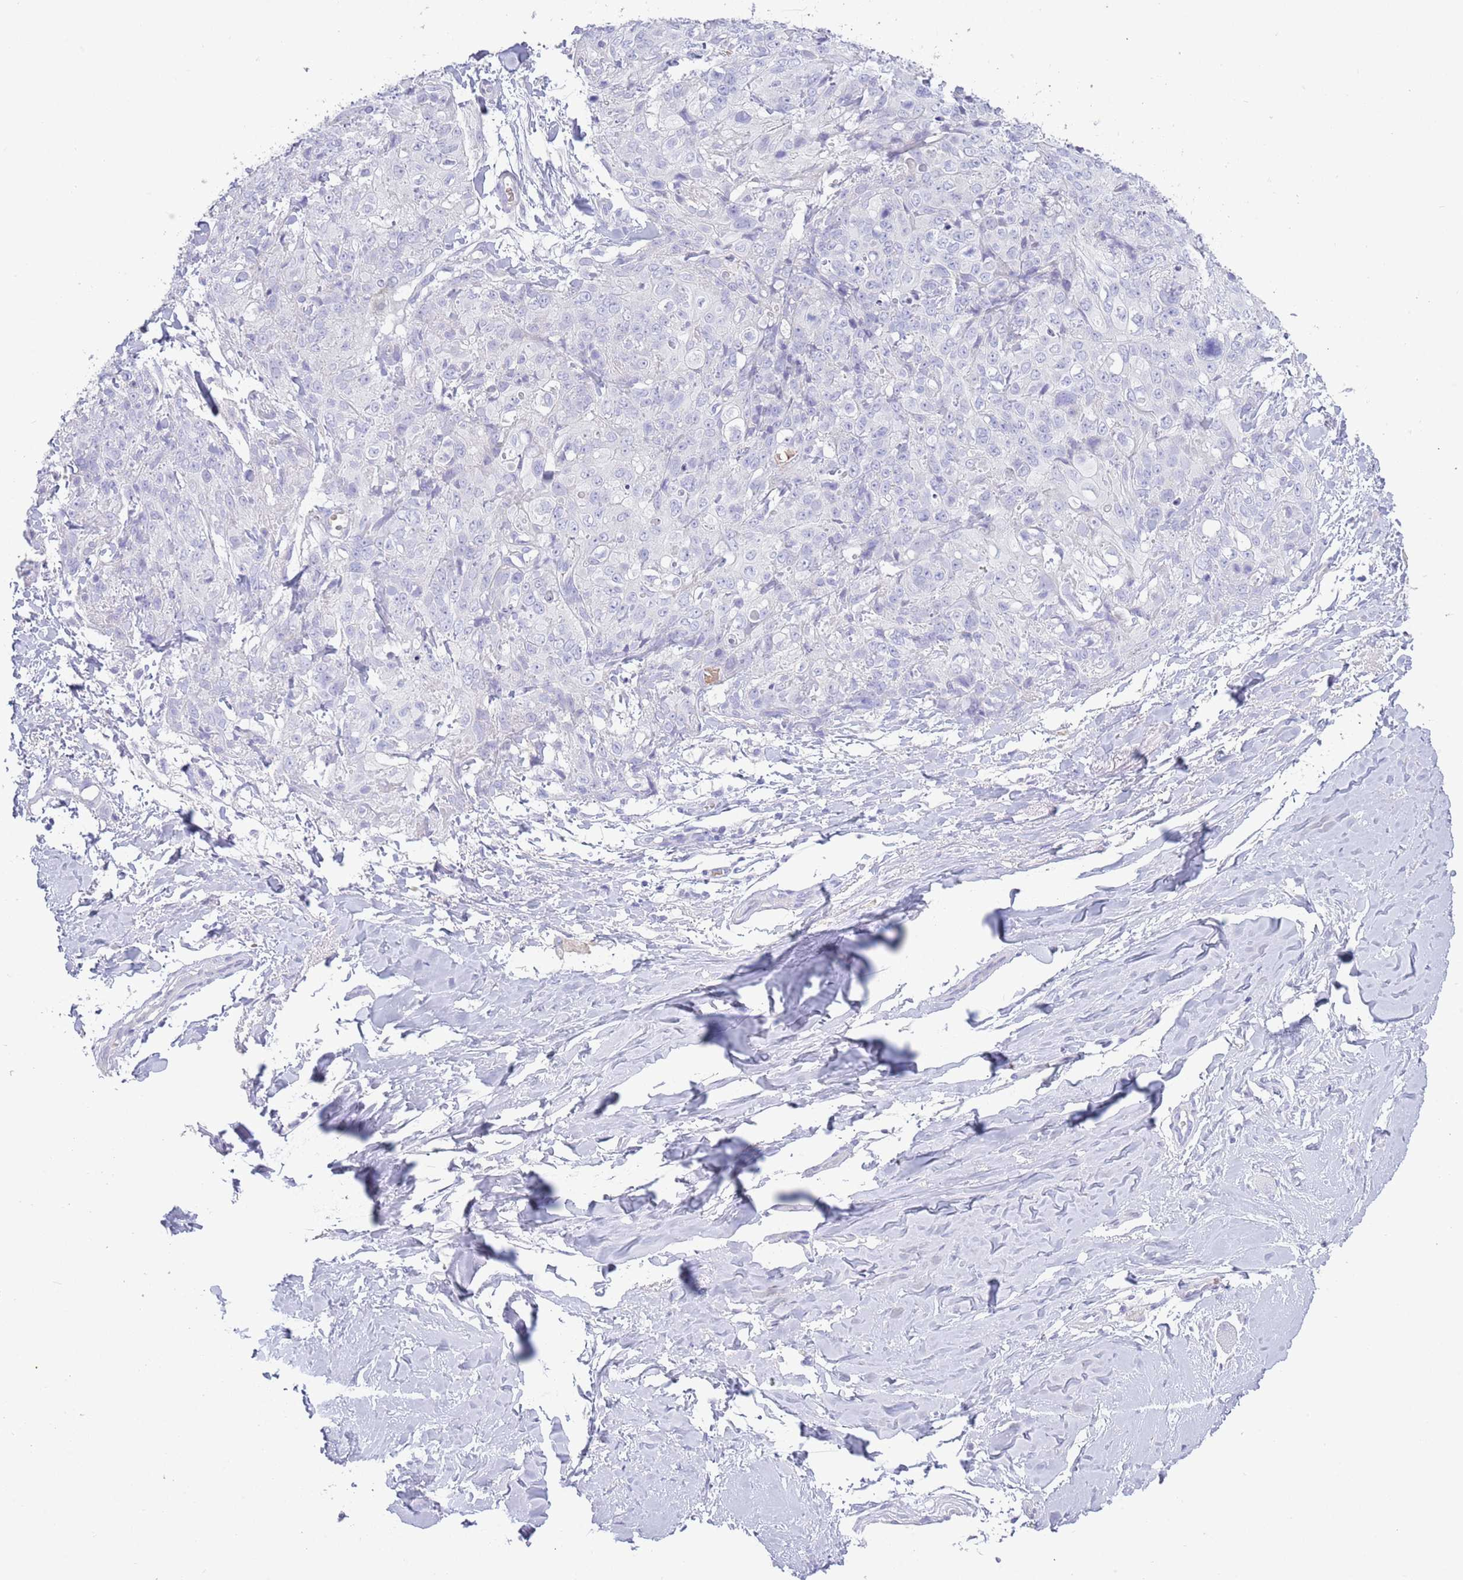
{"staining": {"intensity": "negative", "quantity": "none", "location": "none"}, "tissue": "skin cancer", "cell_type": "Tumor cells", "image_type": "cancer", "snomed": [{"axis": "morphology", "description": "Squamous cell carcinoma, NOS"}, {"axis": "topography", "description": "Skin"}, {"axis": "topography", "description": "Vulva"}], "caption": "Protein analysis of squamous cell carcinoma (skin) demonstrates no significant staining in tumor cells.", "gene": "ACR", "patient": {"sex": "female", "age": 85}}